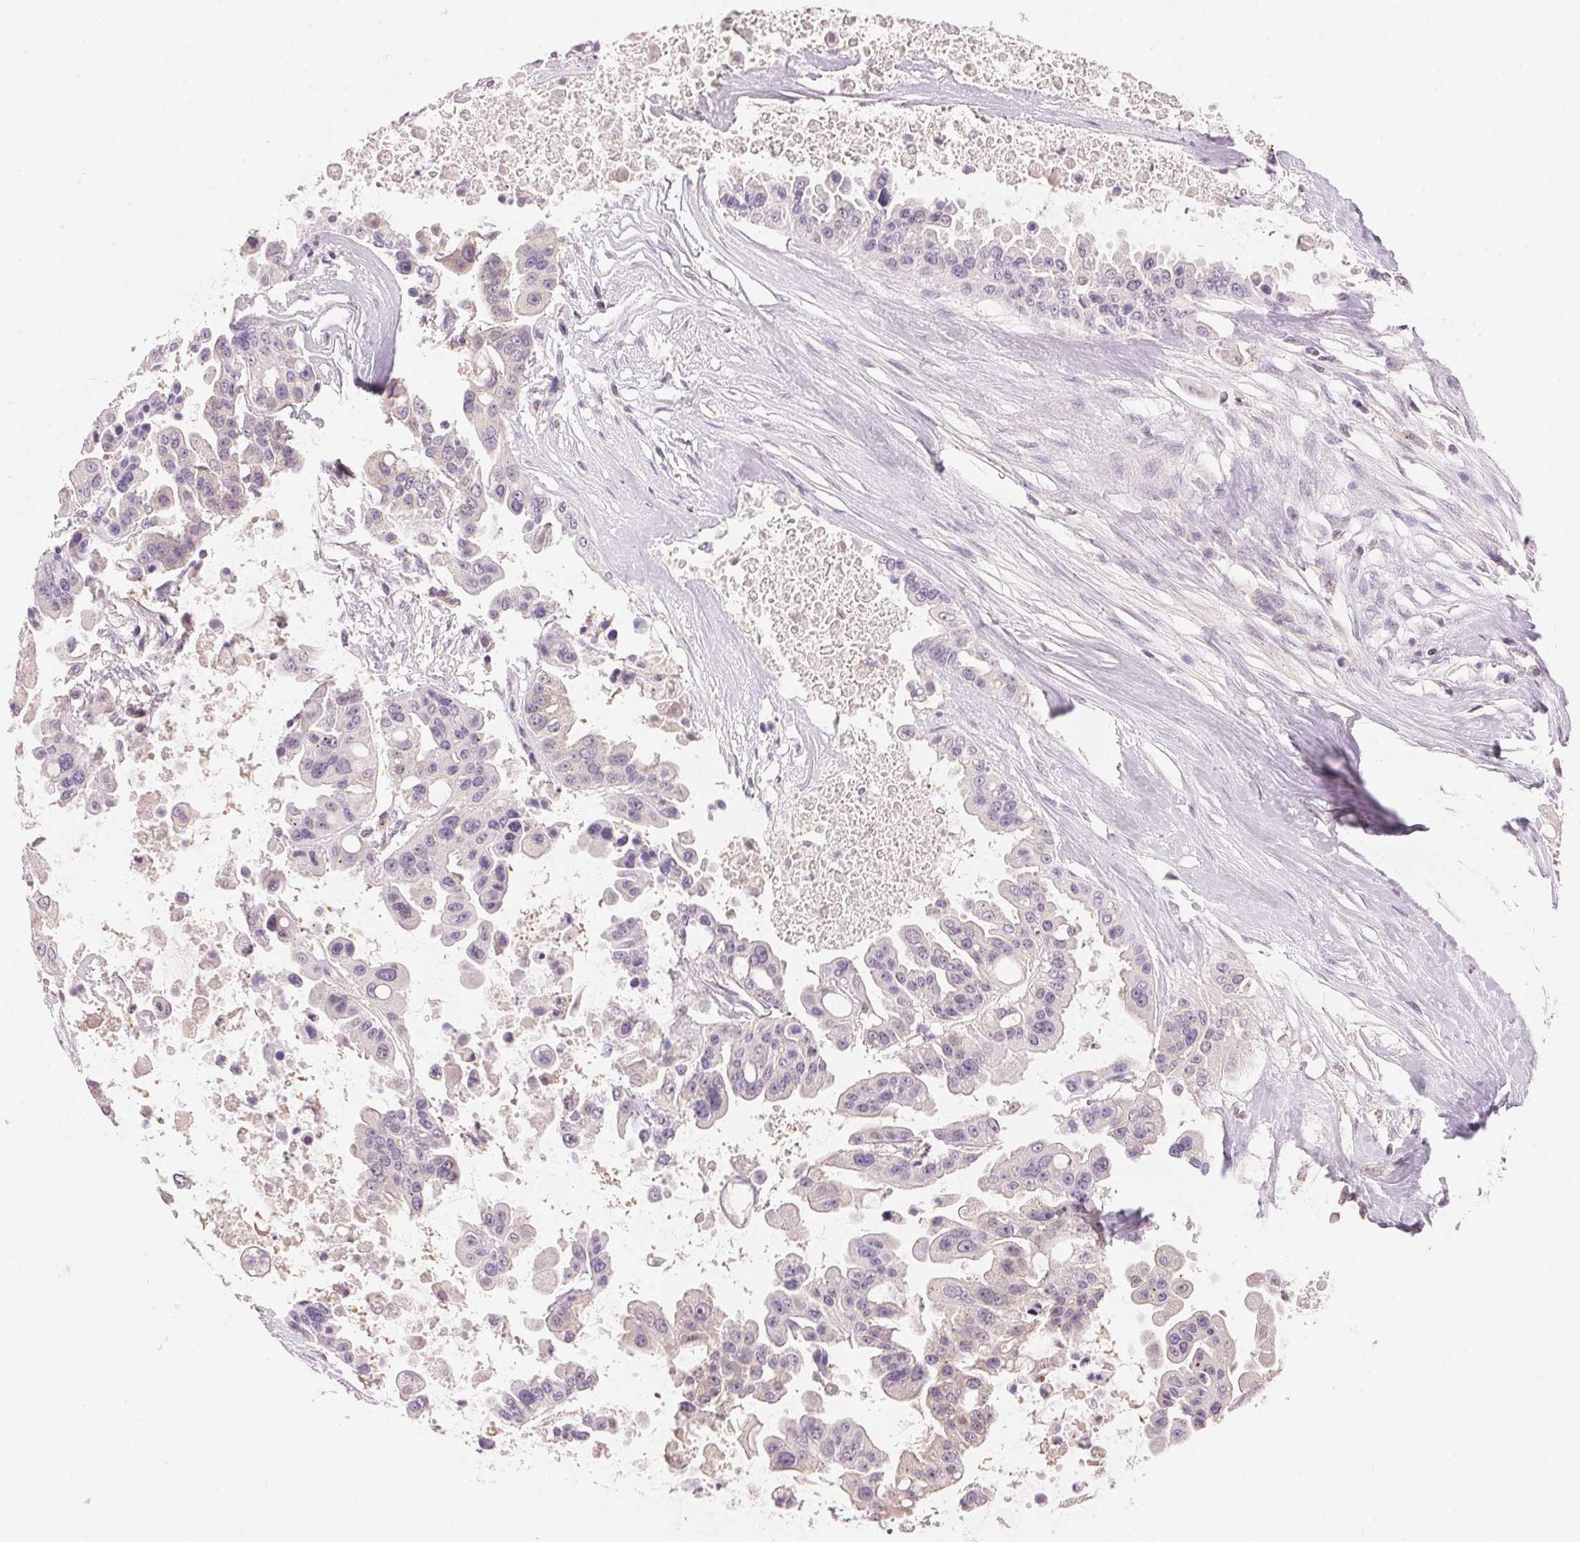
{"staining": {"intensity": "negative", "quantity": "none", "location": "none"}, "tissue": "ovarian cancer", "cell_type": "Tumor cells", "image_type": "cancer", "snomed": [{"axis": "morphology", "description": "Cystadenocarcinoma, serous, NOS"}, {"axis": "topography", "description": "Ovary"}], "caption": "IHC photomicrograph of neoplastic tissue: human ovarian cancer stained with DAB (3,3'-diaminobenzidine) reveals no significant protein expression in tumor cells. (DAB IHC, high magnification).", "gene": "HOXB13", "patient": {"sex": "female", "age": 56}}